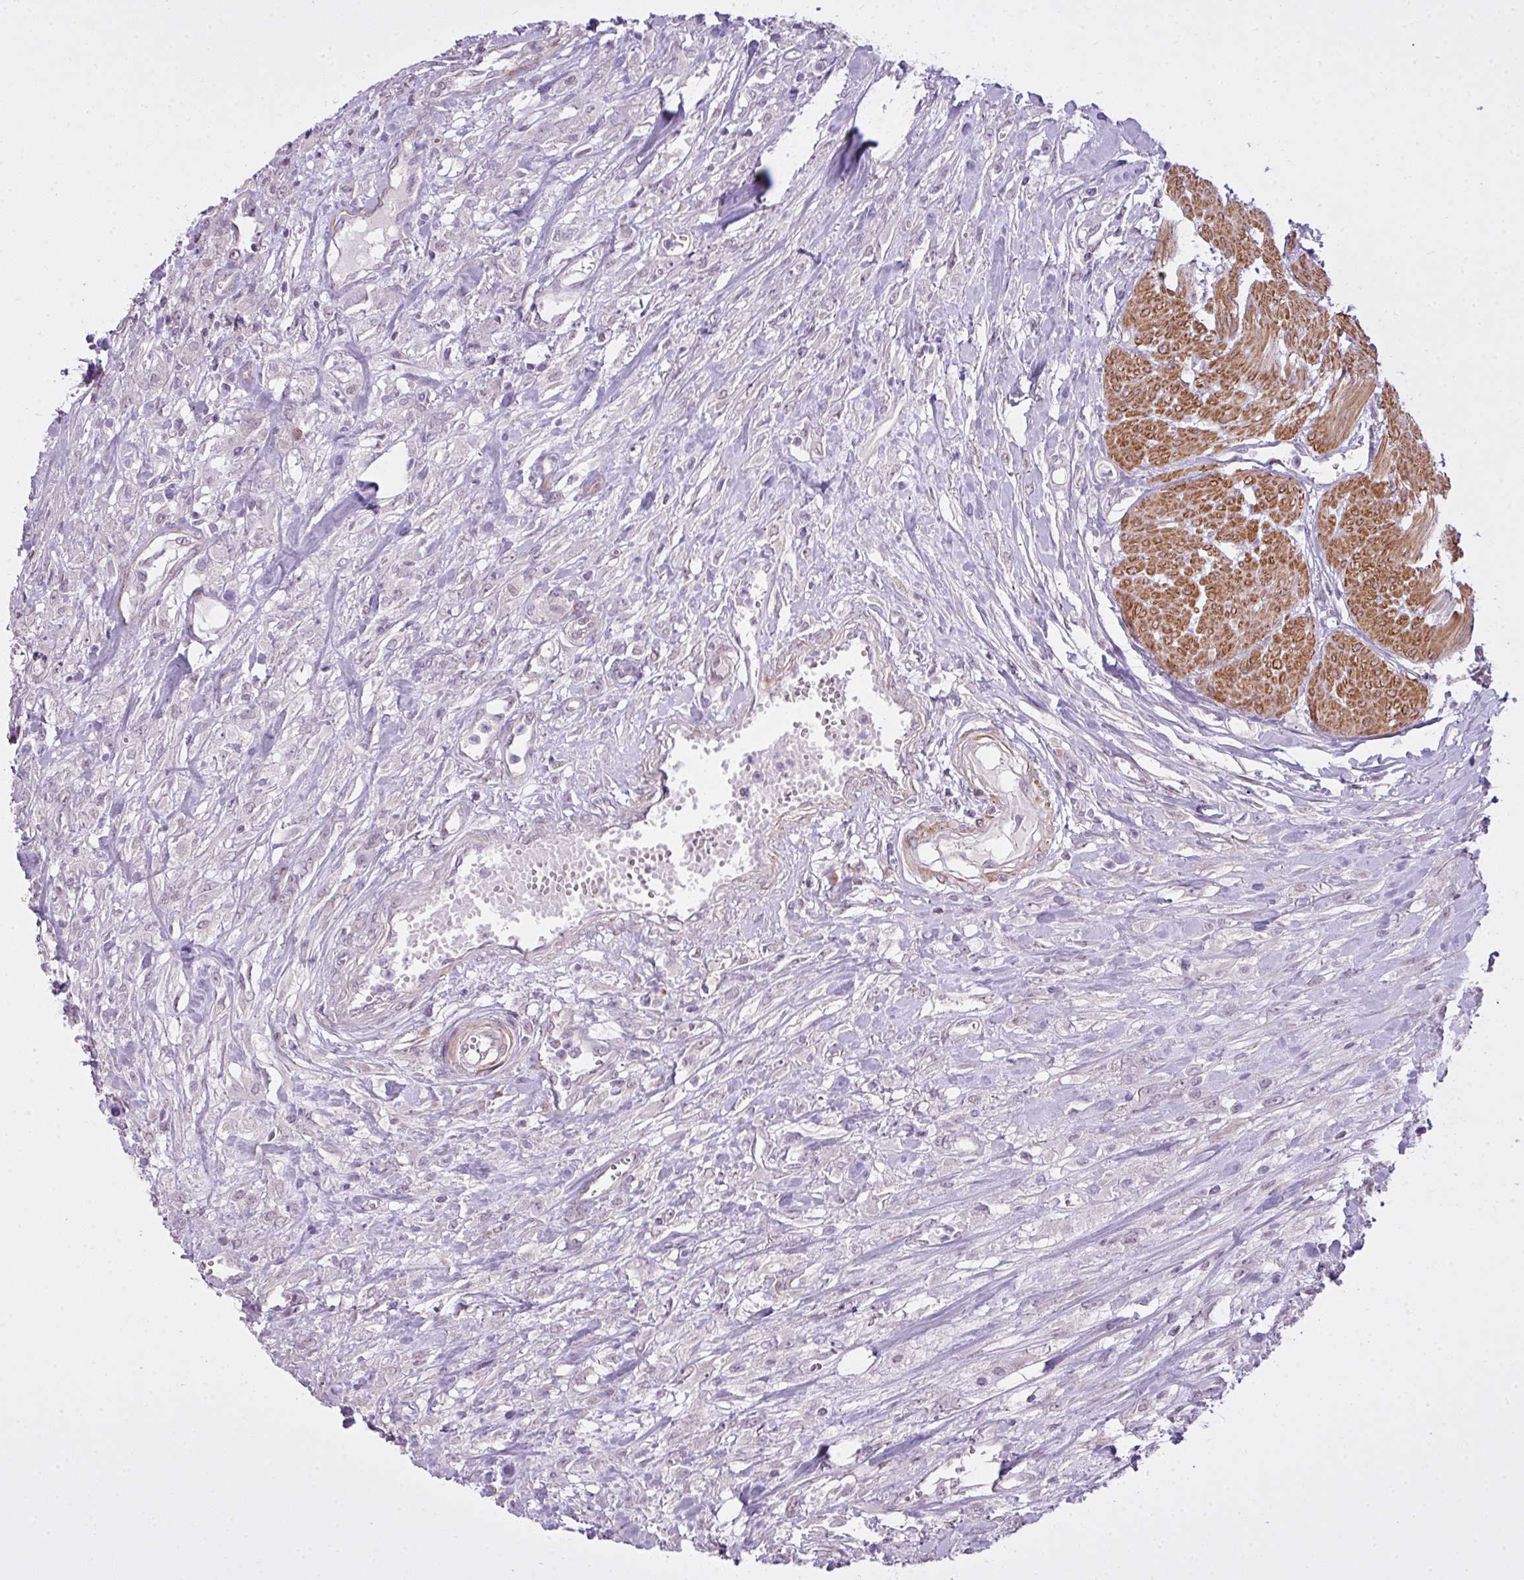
{"staining": {"intensity": "negative", "quantity": "none", "location": "none"}, "tissue": "urothelial cancer", "cell_type": "Tumor cells", "image_type": "cancer", "snomed": [{"axis": "morphology", "description": "Urothelial carcinoma, High grade"}, {"axis": "topography", "description": "Urinary bladder"}], "caption": "Protein analysis of urothelial cancer shows no significant positivity in tumor cells.", "gene": "ZNF688", "patient": {"sex": "male", "age": 57}}